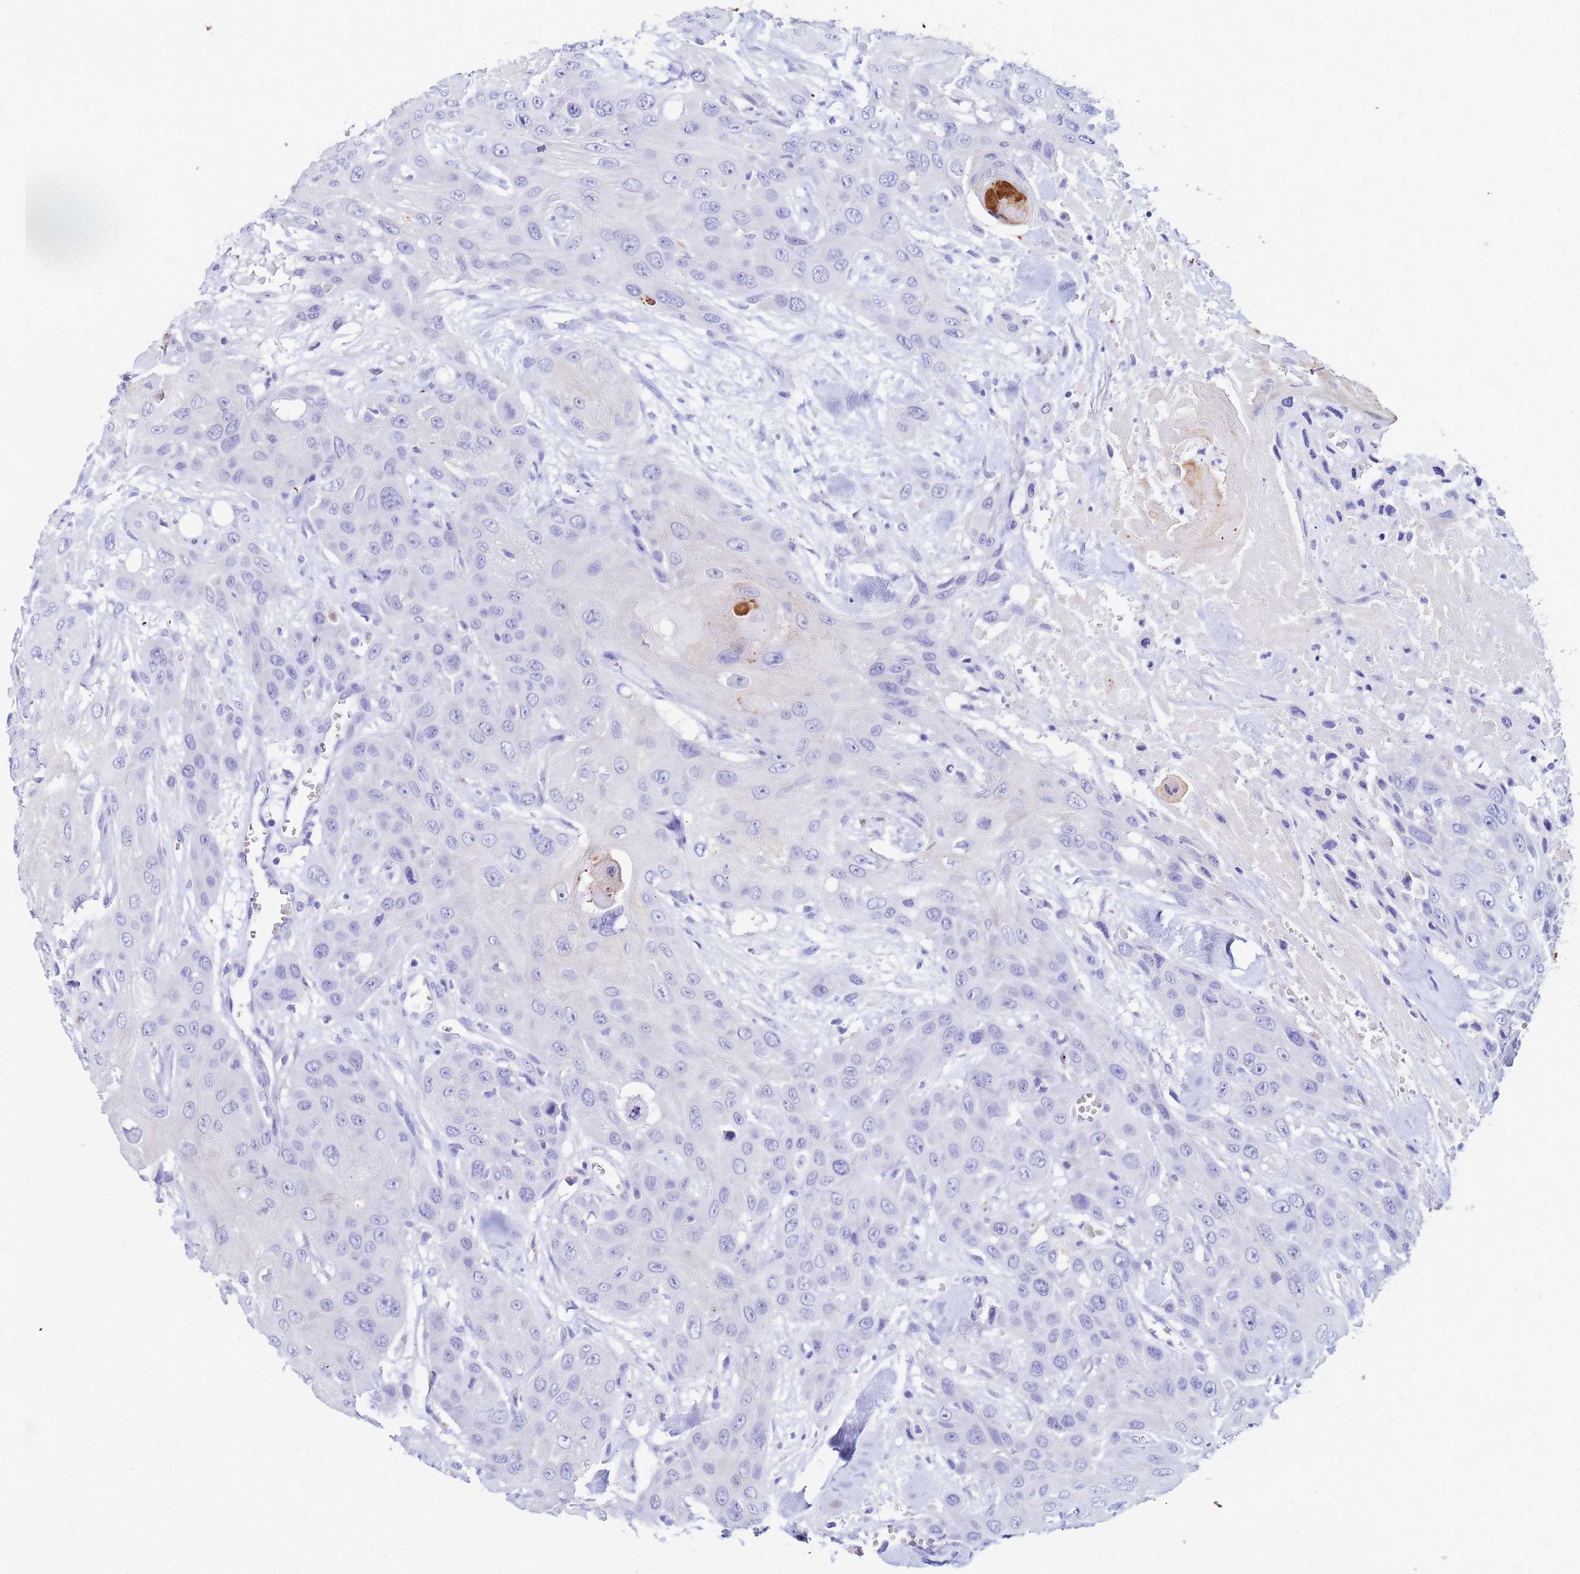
{"staining": {"intensity": "negative", "quantity": "none", "location": "none"}, "tissue": "head and neck cancer", "cell_type": "Tumor cells", "image_type": "cancer", "snomed": [{"axis": "morphology", "description": "Squamous cell carcinoma, NOS"}, {"axis": "topography", "description": "Head-Neck"}], "caption": "DAB immunohistochemical staining of head and neck cancer reveals no significant staining in tumor cells. (DAB (3,3'-diaminobenzidine) immunohistochemistry (IHC) visualized using brightfield microscopy, high magnification).", "gene": "CSTB", "patient": {"sex": "male", "age": 81}}